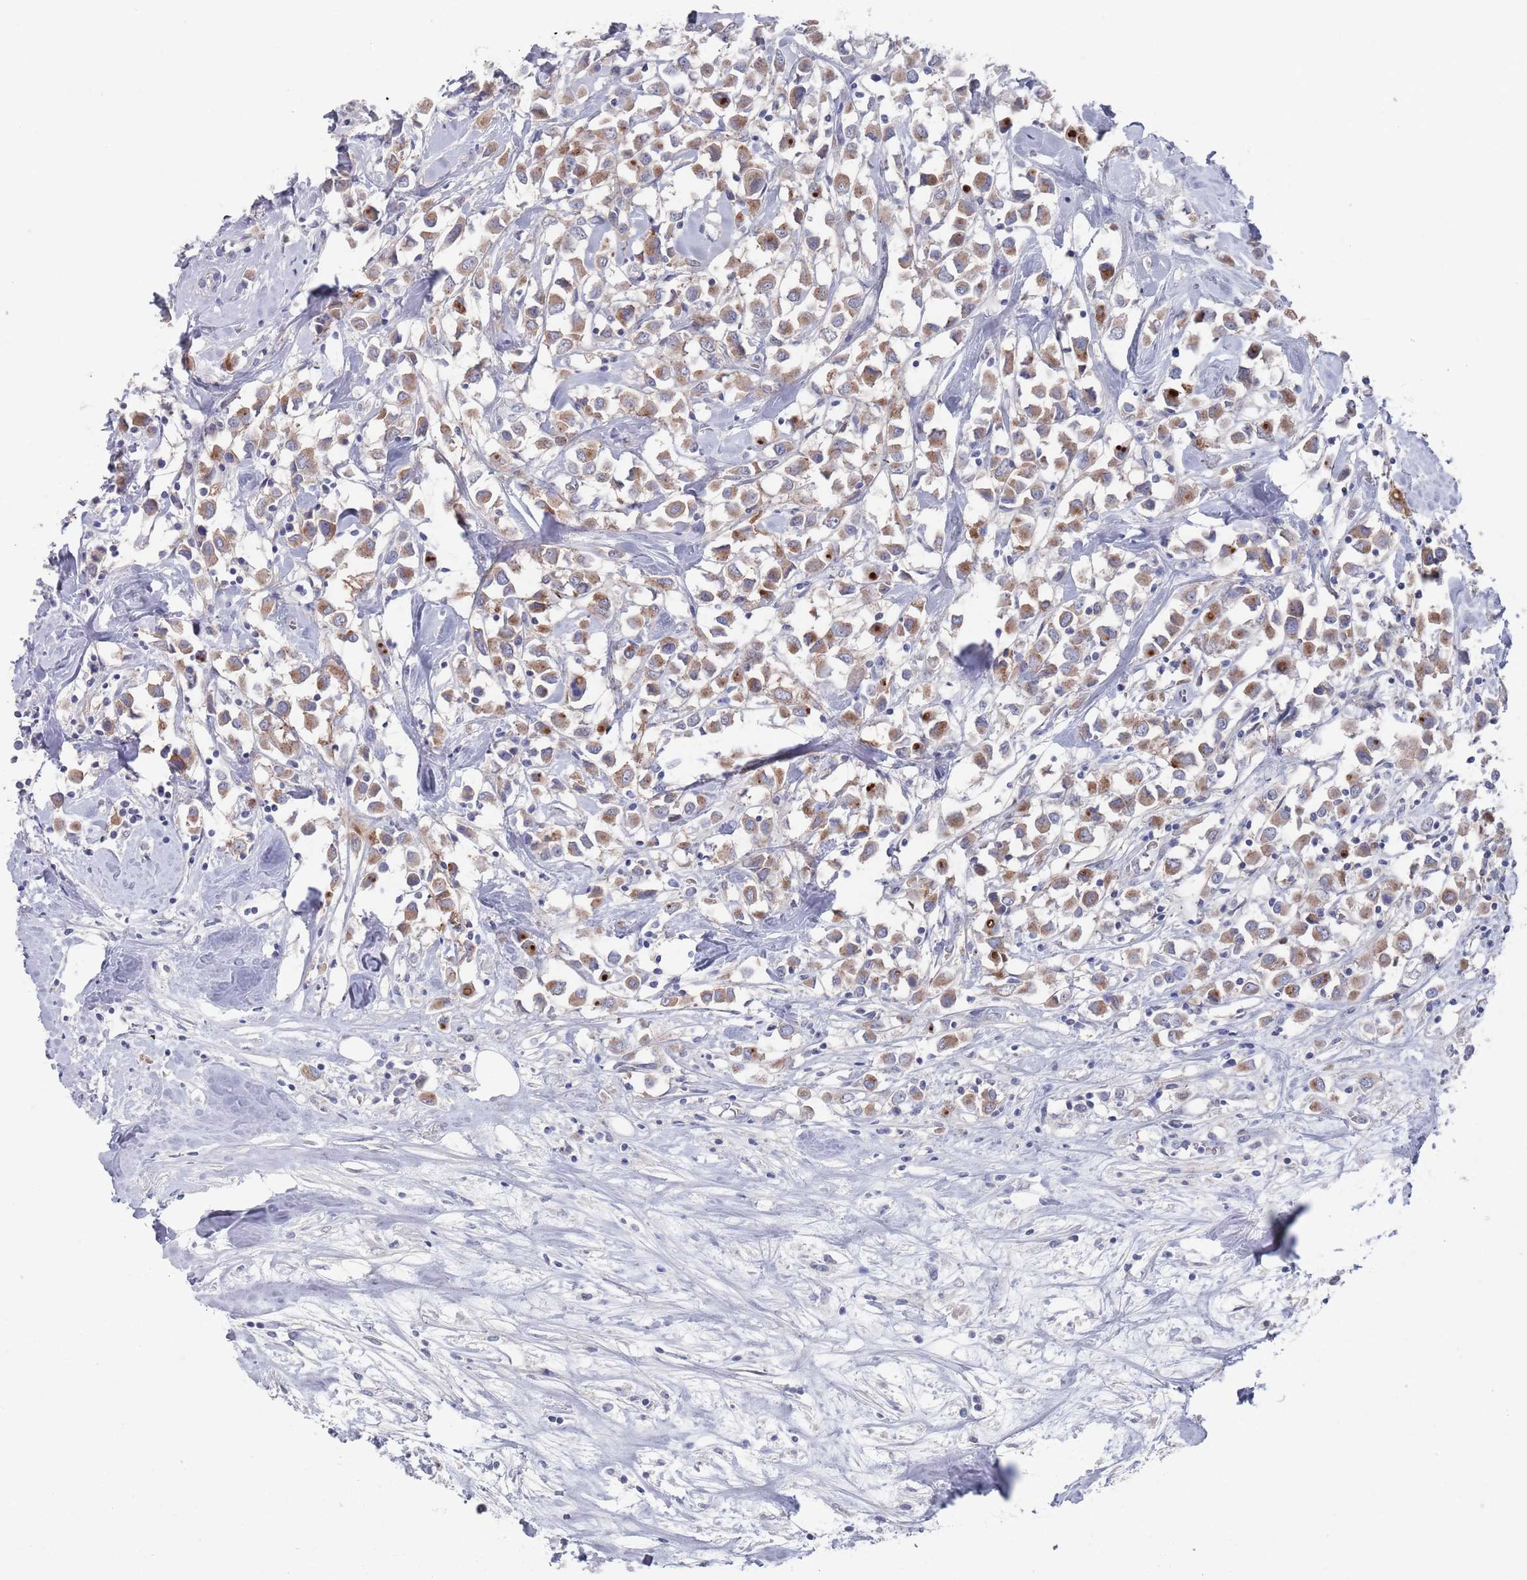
{"staining": {"intensity": "moderate", "quantity": ">75%", "location": "cytoplasmic/membranous"}, "tissue": "breast cancer", "cell_type": "Tumor cells", "image_type": "cancer", "snomed": [{"axis": "morphology", "description": "Duct carcinoma"}, {"axis": "topography", "description": "Breast"}], "caption": "A high-resolution image shows immunohistochemistry staining of breast invasive ductal carcinoma, which displays moderate cytoplasmic/membranous expression in about >75% of tumor cells.", "gene": "PROM2", "patient": {"sex": "female", "age": 61}}